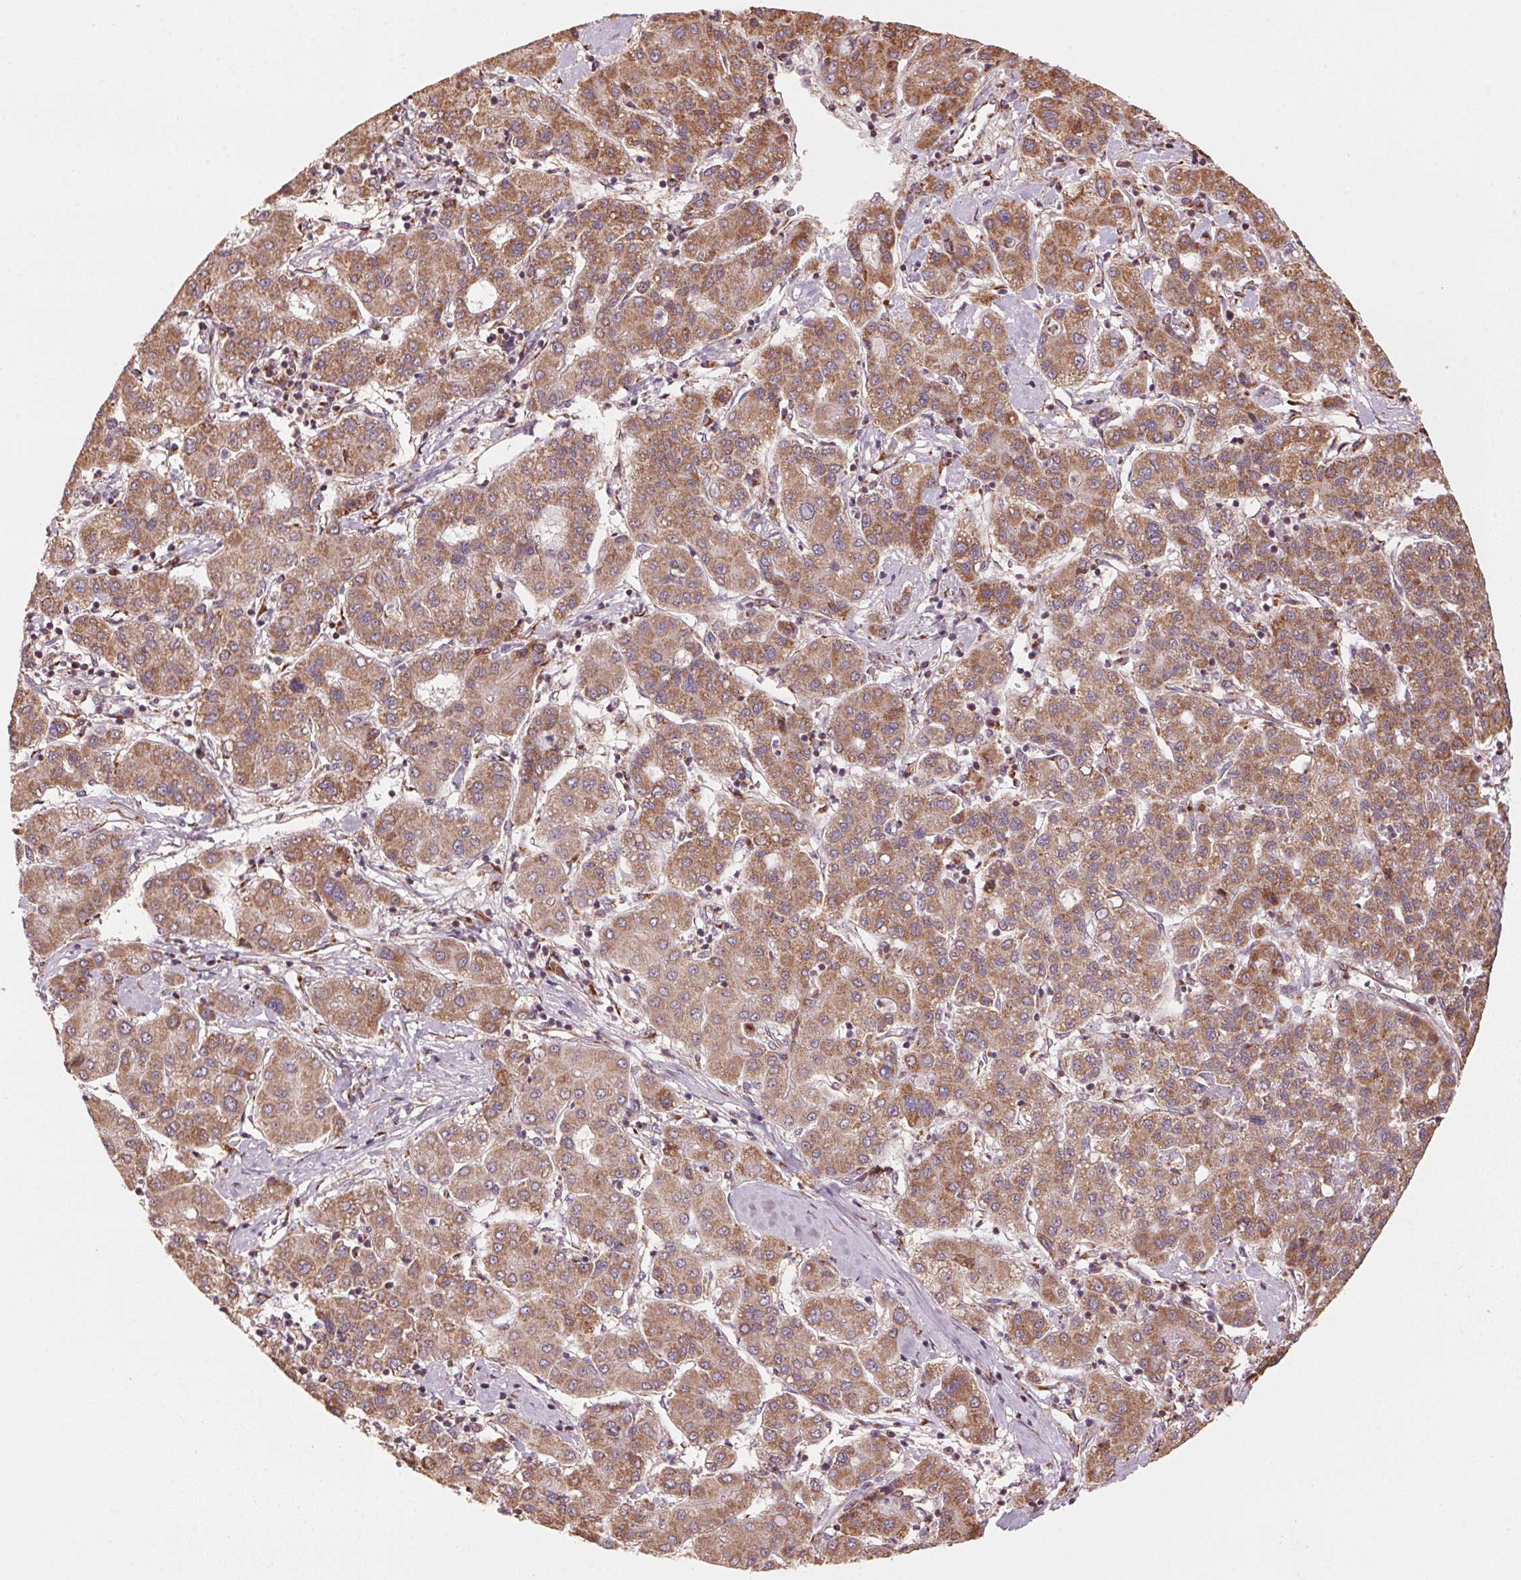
{"staining": {"intensity": "moderate", "quantity": ">75%", "location": "cytoplasmic/membranous"}, "tissue": "liver cancer", "cell_type": "Tumor cells", "image_type": "cancer", "snomed": [{"axis": "morphology", "description": "Carcinoma, Hepatocellular, NOS"}, {"axis": "topography", "description": "Liver"}], "caption": "Immunohistochemical staining of liver hepatocellular carcinoma reveals moderate cytoplasmic/membranous protein positivity in about >75% of tumor cells. The staining is performed using DAB (3,3'-diaminobenzidine) brown chromogen to label protein expression. The nuclei are counter-stained blue using hematoxylin.", "gene": "TOMM70", "patient": {"sex": "male", "age": 65}}